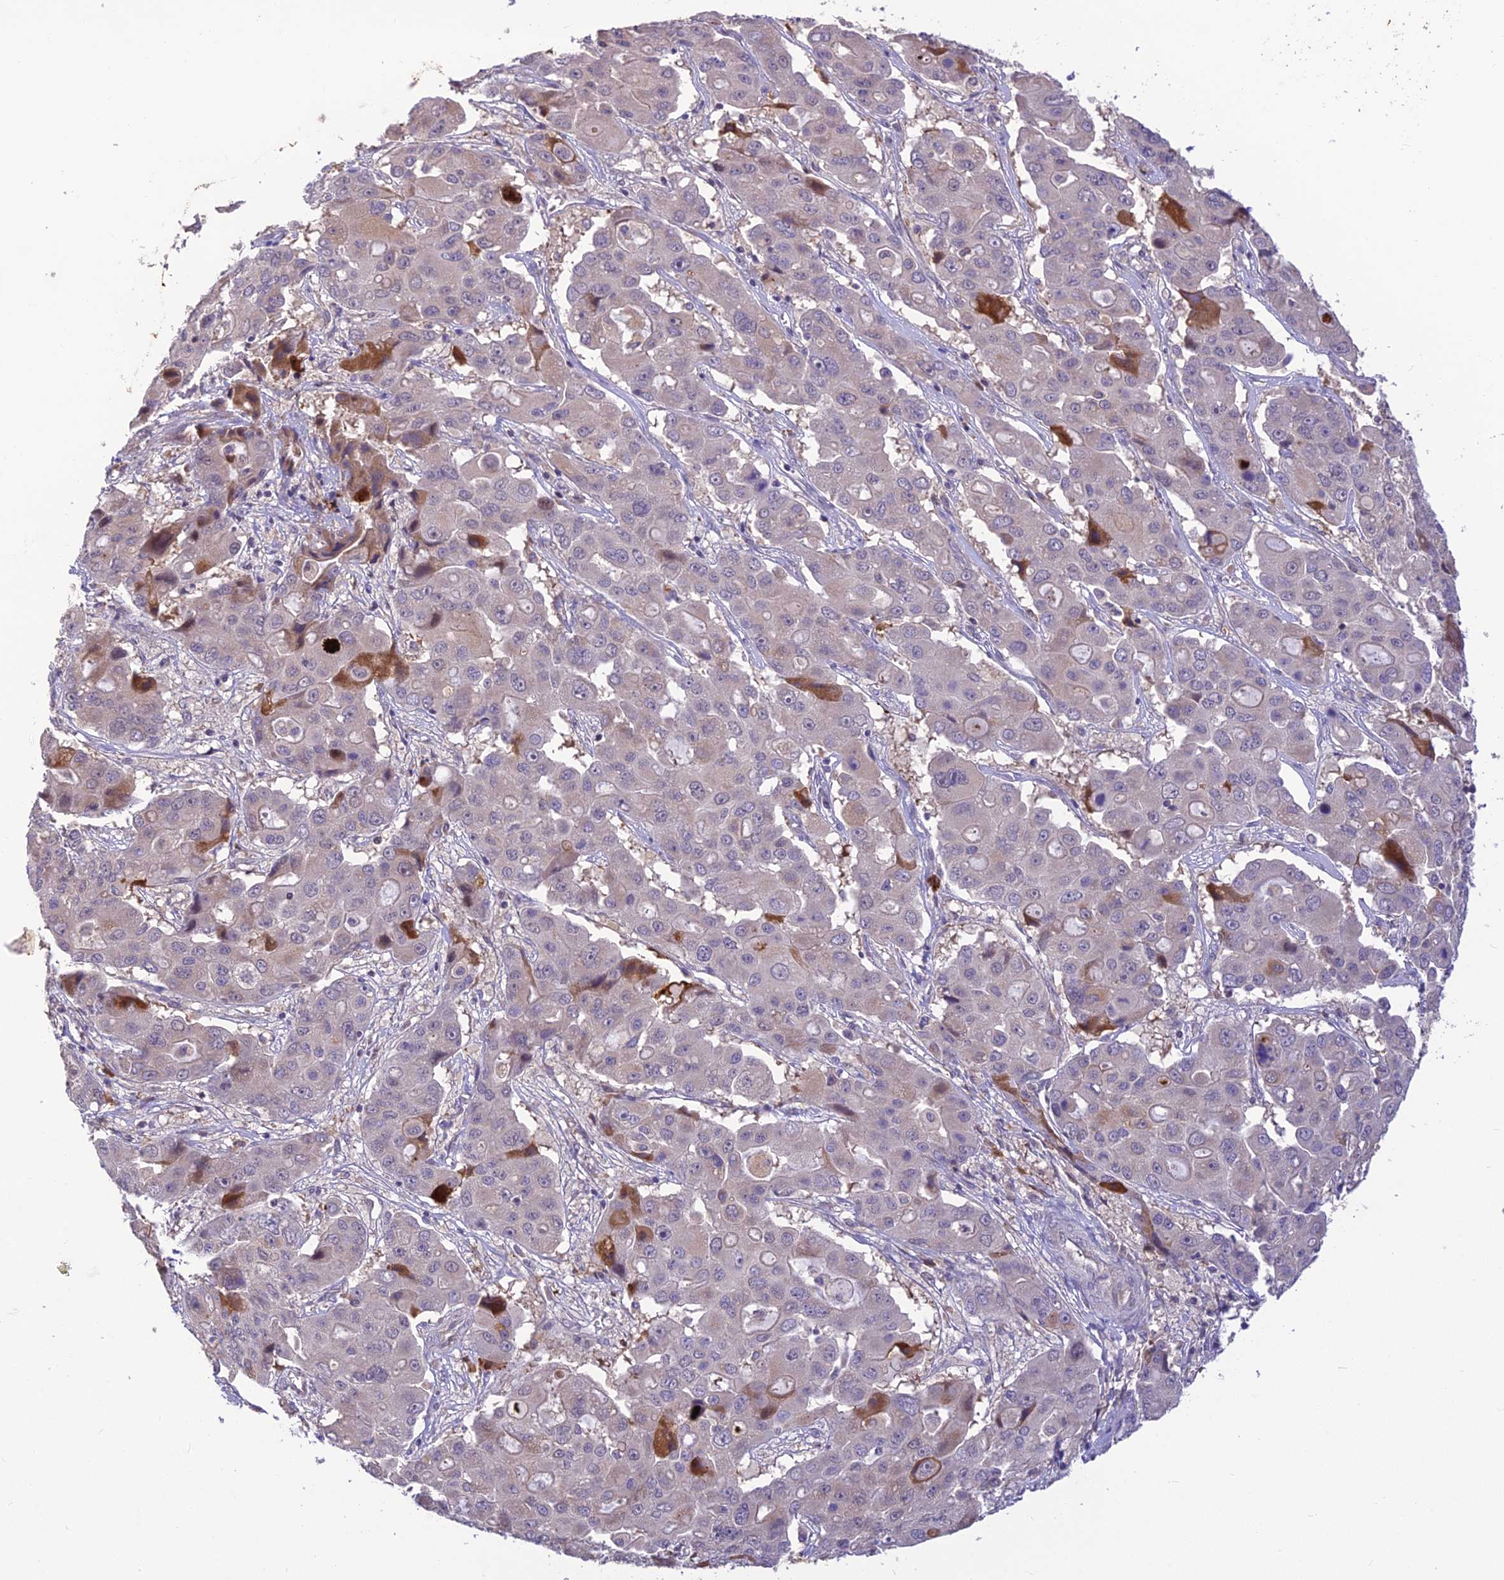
{"staining": {"intensity": "negative", "quantity": "none", "location": "none"}, "tissue": "liver cancer", "cell_type": "Tumor cells", "image_type": "cancer", "snomed": [{"axis": "morphology", "description": "Cholangiocarcinoma"}, {"axis": "topography", "description": "Liver"}], "caption": "DAB (3,3'-diaminobenzidine) immunohistochemical staining of liver cancer (cholangiocarcinoma) demonstrates no significant staining in tumor cells.", "gene": "ASPDH", "patient": {"sex": "male", "age": 67}}